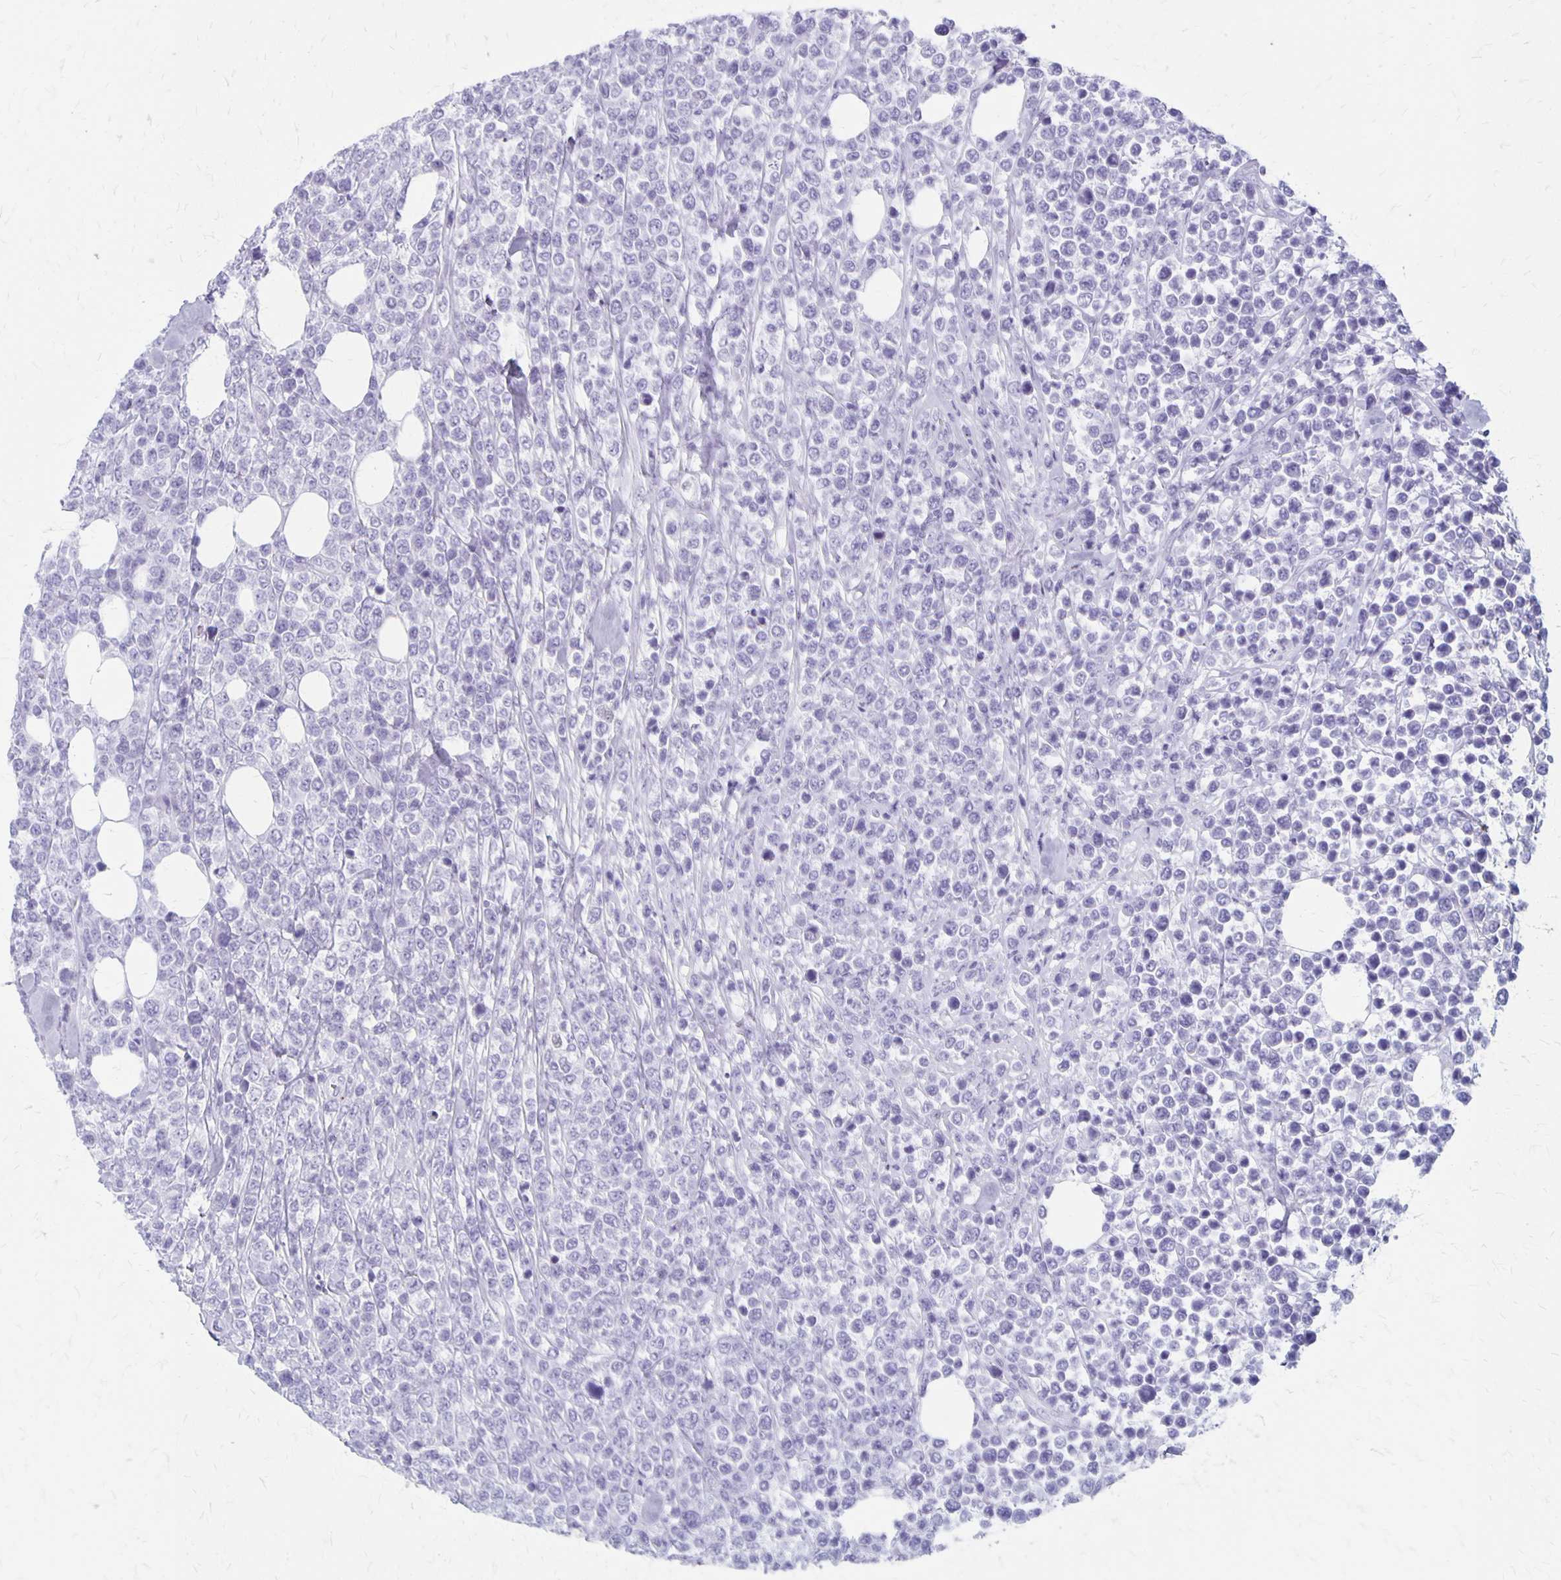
{"staining": {"intensity": "negative", "quantity": "none", "location": "none"}, "tissue": "lymphoma", "cell_type": "Tumor cells", "image_type": "cancer", "snomed": [{"axis": "morphology", "description": "Malignant lymphoma, non-Hodgkin's type, High grade"}, {"axis": "topography", "description": "Soft tissue"}], "caption": "High magnification brightfield microscopy of lymphoma stained with DAB (brown) and counterstained with hematoxylin (blue): tumor cells show no significant expression.", "gene": "MAGEC2", "patient": {"sex": "female", "age": 56}}